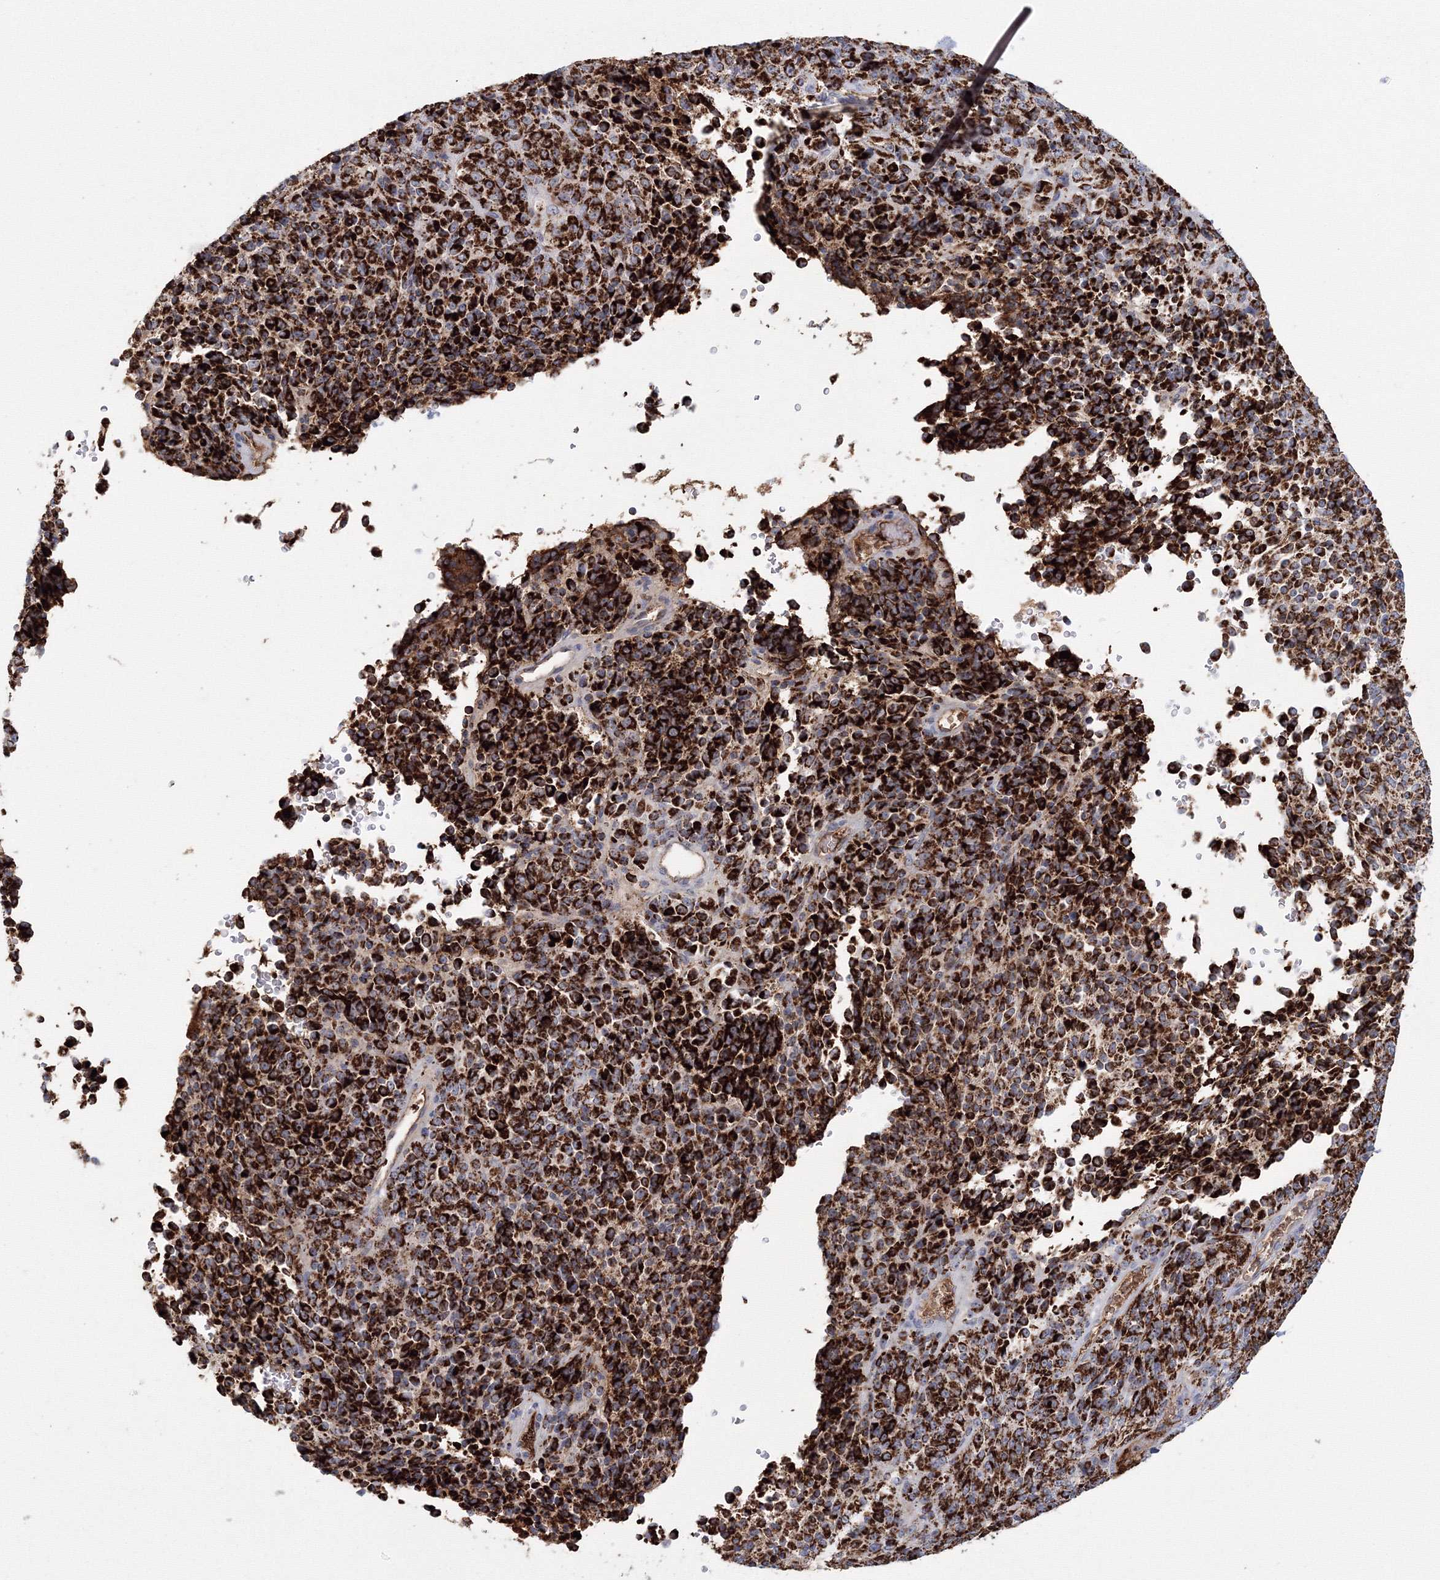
{"staining": {"intensity": "strong", "quantity": ">75%", "location": "cytoplasmic/membranous"}, "tissue": "melanoma", "cell_type": "Tumor cells", "image_type": "cancer", "snomed": [{"axis": "morphology", "description": "Malignant melanoma, Metastatic site"}, {"axis": "topography", "description": "Brain"}], "caption": "Immunohistochemistry staining of melanoma, which demonstrates high levels of strong cytoplasmic/membranous positivity in about >75% of tumor cells indicating strong cytoplasmic/membranous protein positivity. The staining was performed using DAB (3,3'-diaminobenzidine) (brown) for protein detection and nuclei were counterstained in hematoxylin (blue).", "gene": "GRPEL1", "patient": {"sex": "female", "age": 56}}